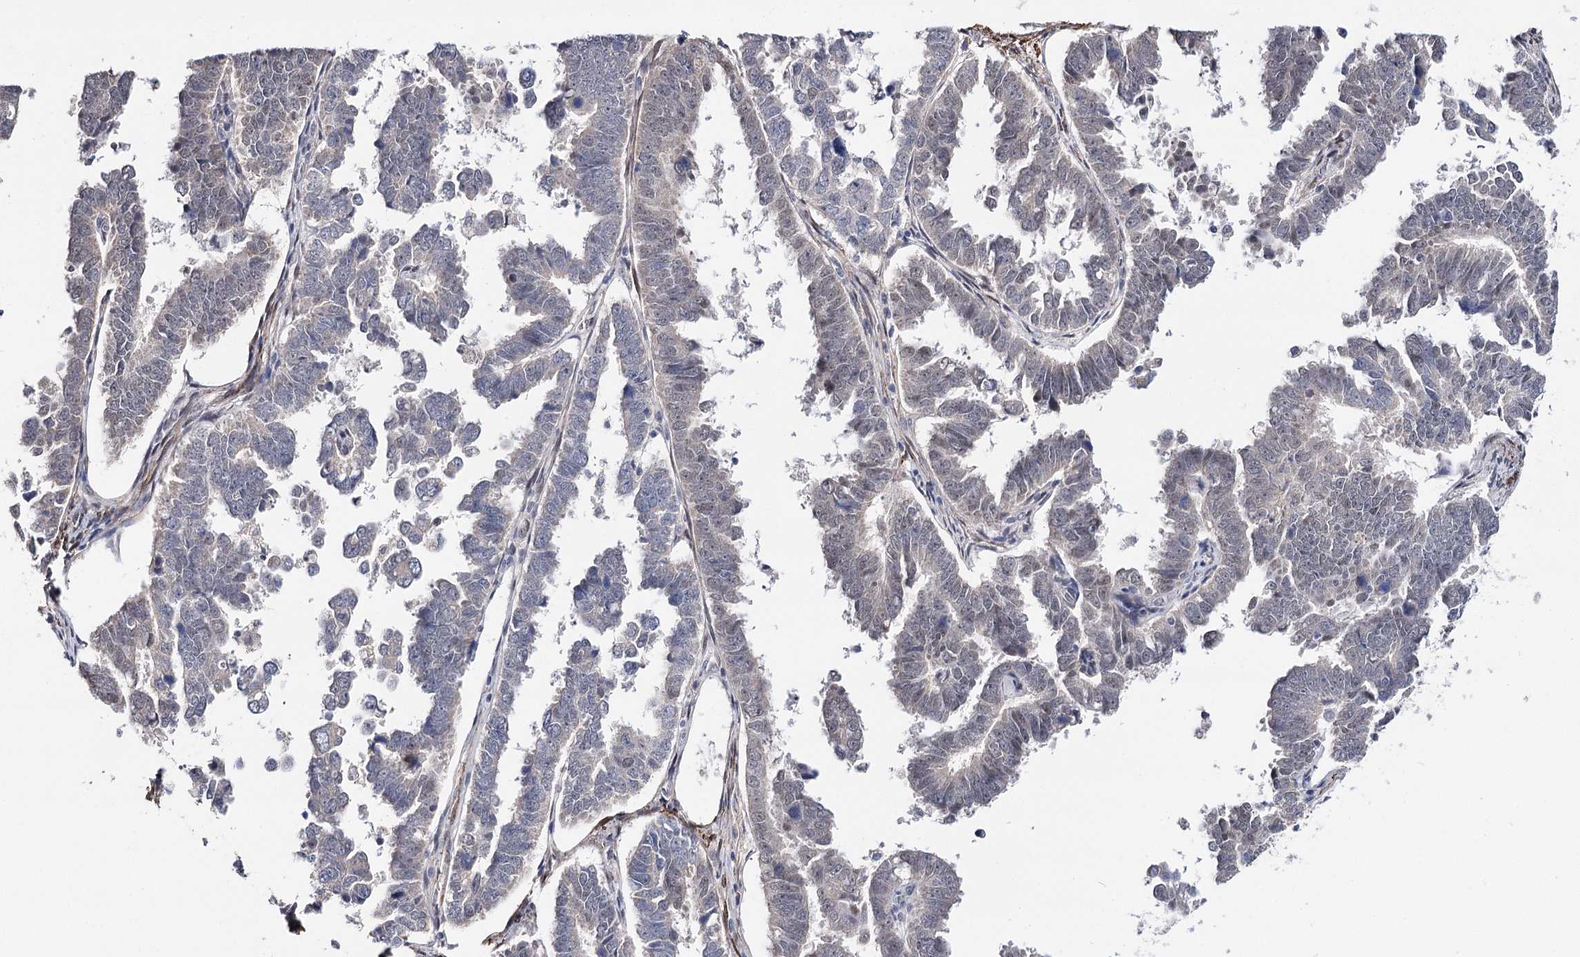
{"staining": {"intensity": "weak", "quantity": "<25%", "location": "nuclear"}, "tissue": "endometrial cancer", "cell_type": "Tumor cells", "image_type": "cancer", "snomed": [{"axis": "morphology", "description": "Adenocarcinoma, NOS"}, {"axis": "topography", "description": "Endometrium"}], "caption": "Endometrial cancer was stained to show a protein in brown. There is no significant positivity in tumor cells.", "gene": "CFAP46", "patient": {"sex": "female", "age": 75}}